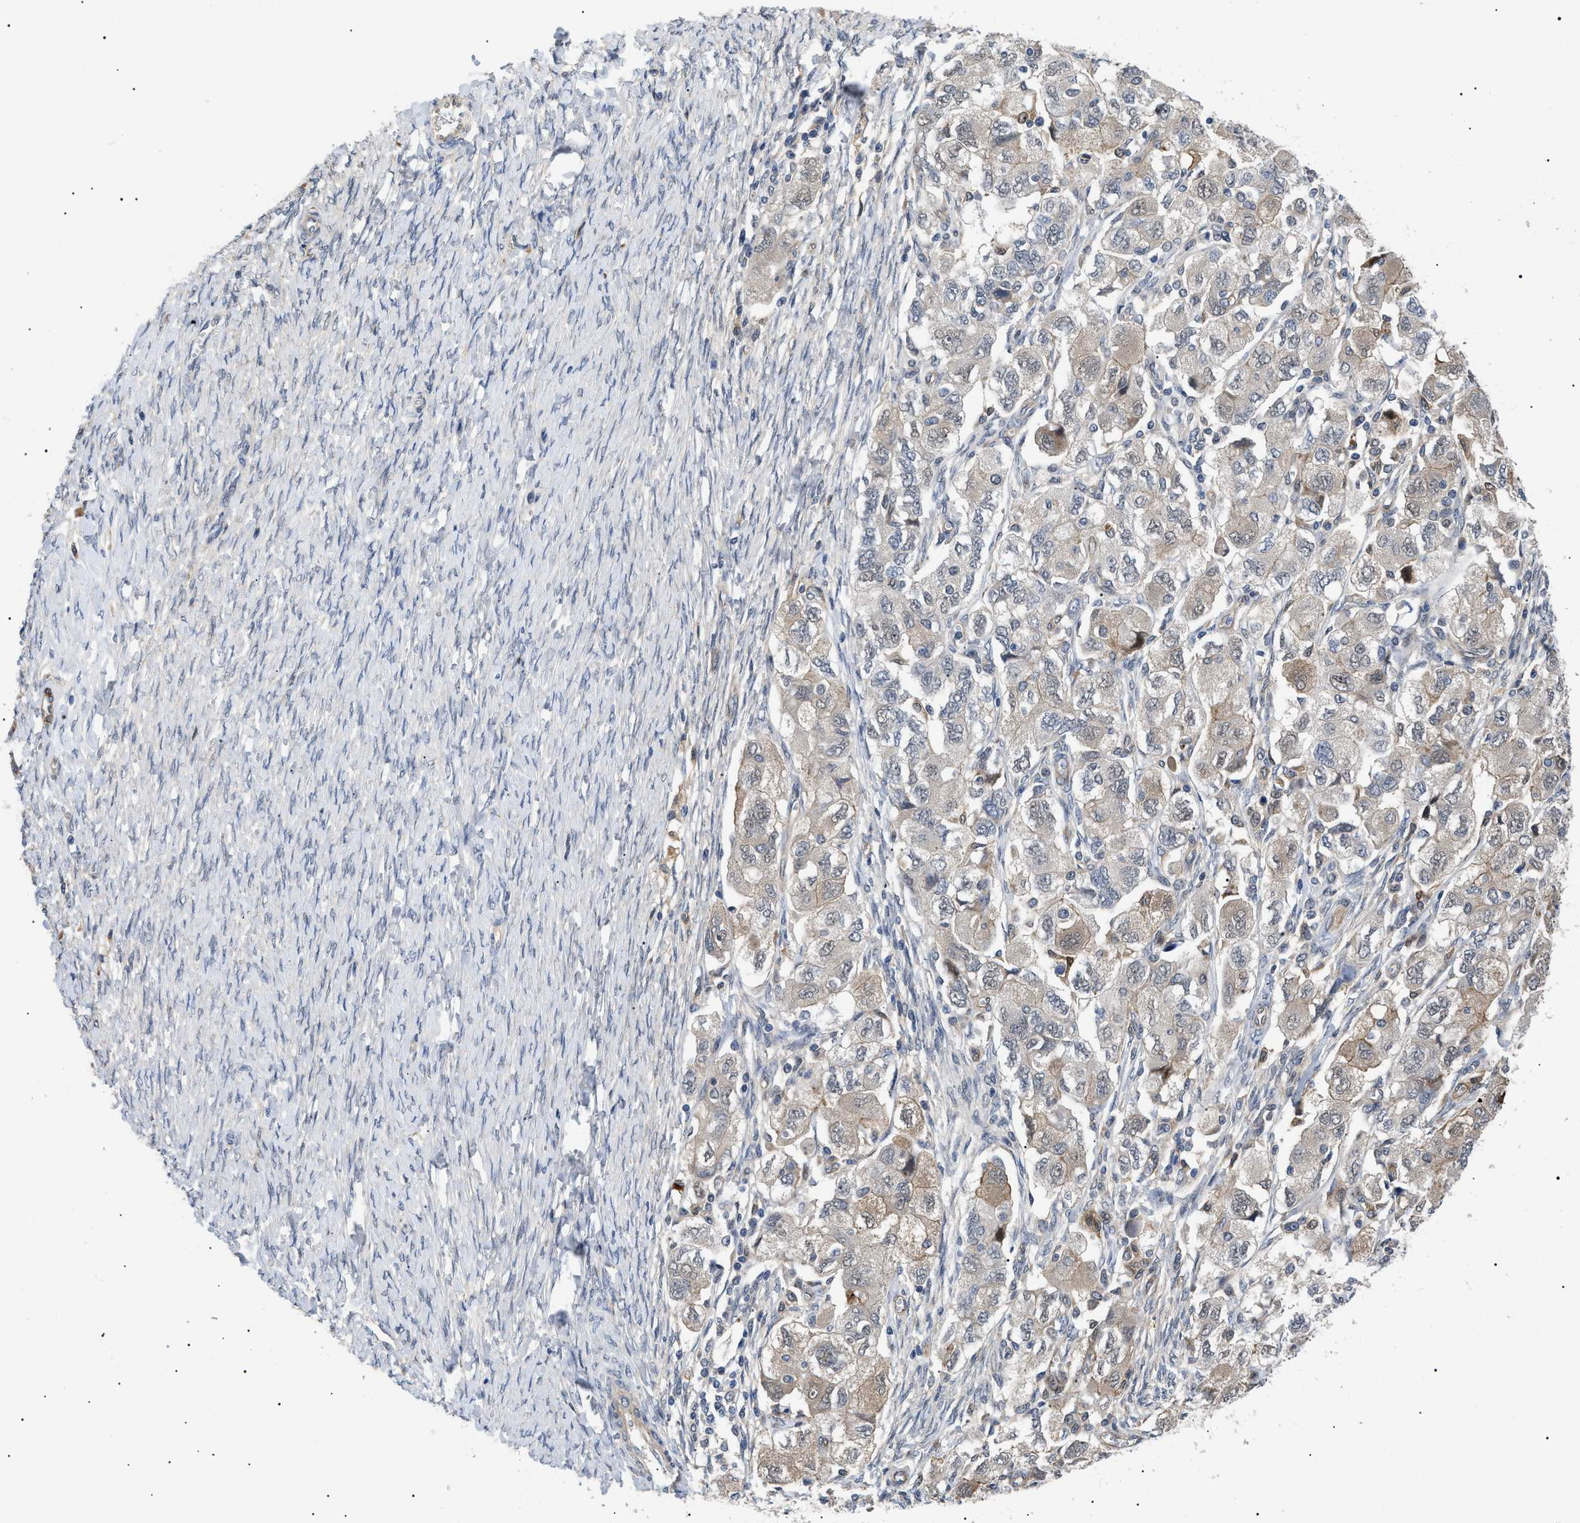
{"staining": {"intensity": "weak", "quantity": "25%-75%", "location": "cytoplasmic/membranous,nuclear"}, "tissue": "ovarian cancer", "cell_type": "Tumor cells", "image_type": "cancer", "snomed": [{"axis": "morphology", "description": "Carcinoma, NOS"}, {"axis": "morphology", "description": "Cystadenocarcinoma, serous, NOS"}, {"axis": "topography", "description": "Ovary"}], "caption": "Ovarian carcinoma stained for a protein demonstrates weak cytoplasmic/membranous and nuclear positivity in tumor cells. (IHC, brightfield microscopy, high magnification).", "gene": "CRCP", "patient": {"sex": "female", "age": 69}}